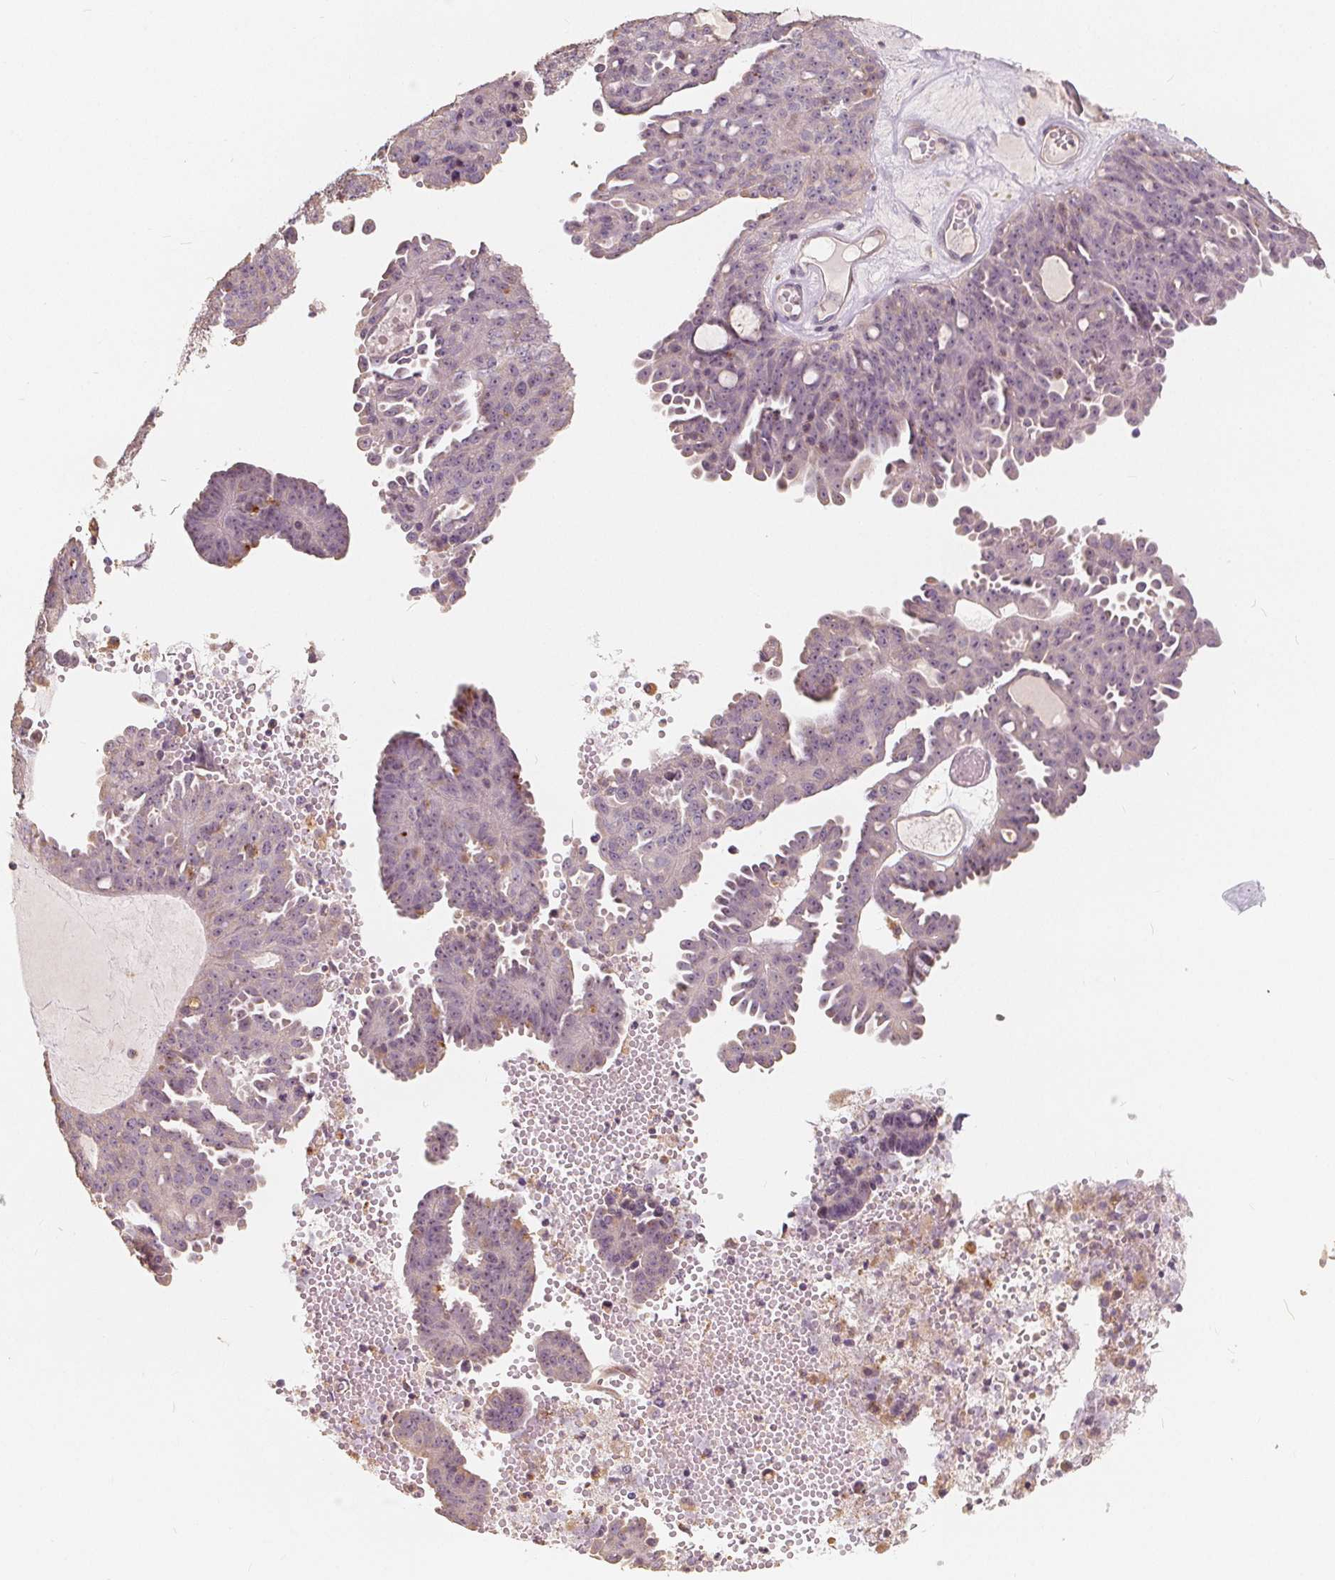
{"staining": {"intensity": "negative", "quantity": "none", "location": "none"}, "tissue": "ovarian cancer", "cell_type": "Tumor cells", "image_type": "cancer", "snomed": [{"axis": "morphology", "description": "Cystadenocarcinoma, serous, NOS"}, {"axis": "topography", "description": "Ovary"}], "caption": "Micrograph shows no protein staining in tumor cells of ovarian serous cystadenocarcinoma tissue. (Stains: DAB IHC with hematoxylin counter stain, Microscopy: brightfield microscopy at high magnification).", "gene": "DRC3", "patient": {"sex": "female", "age": 71}}